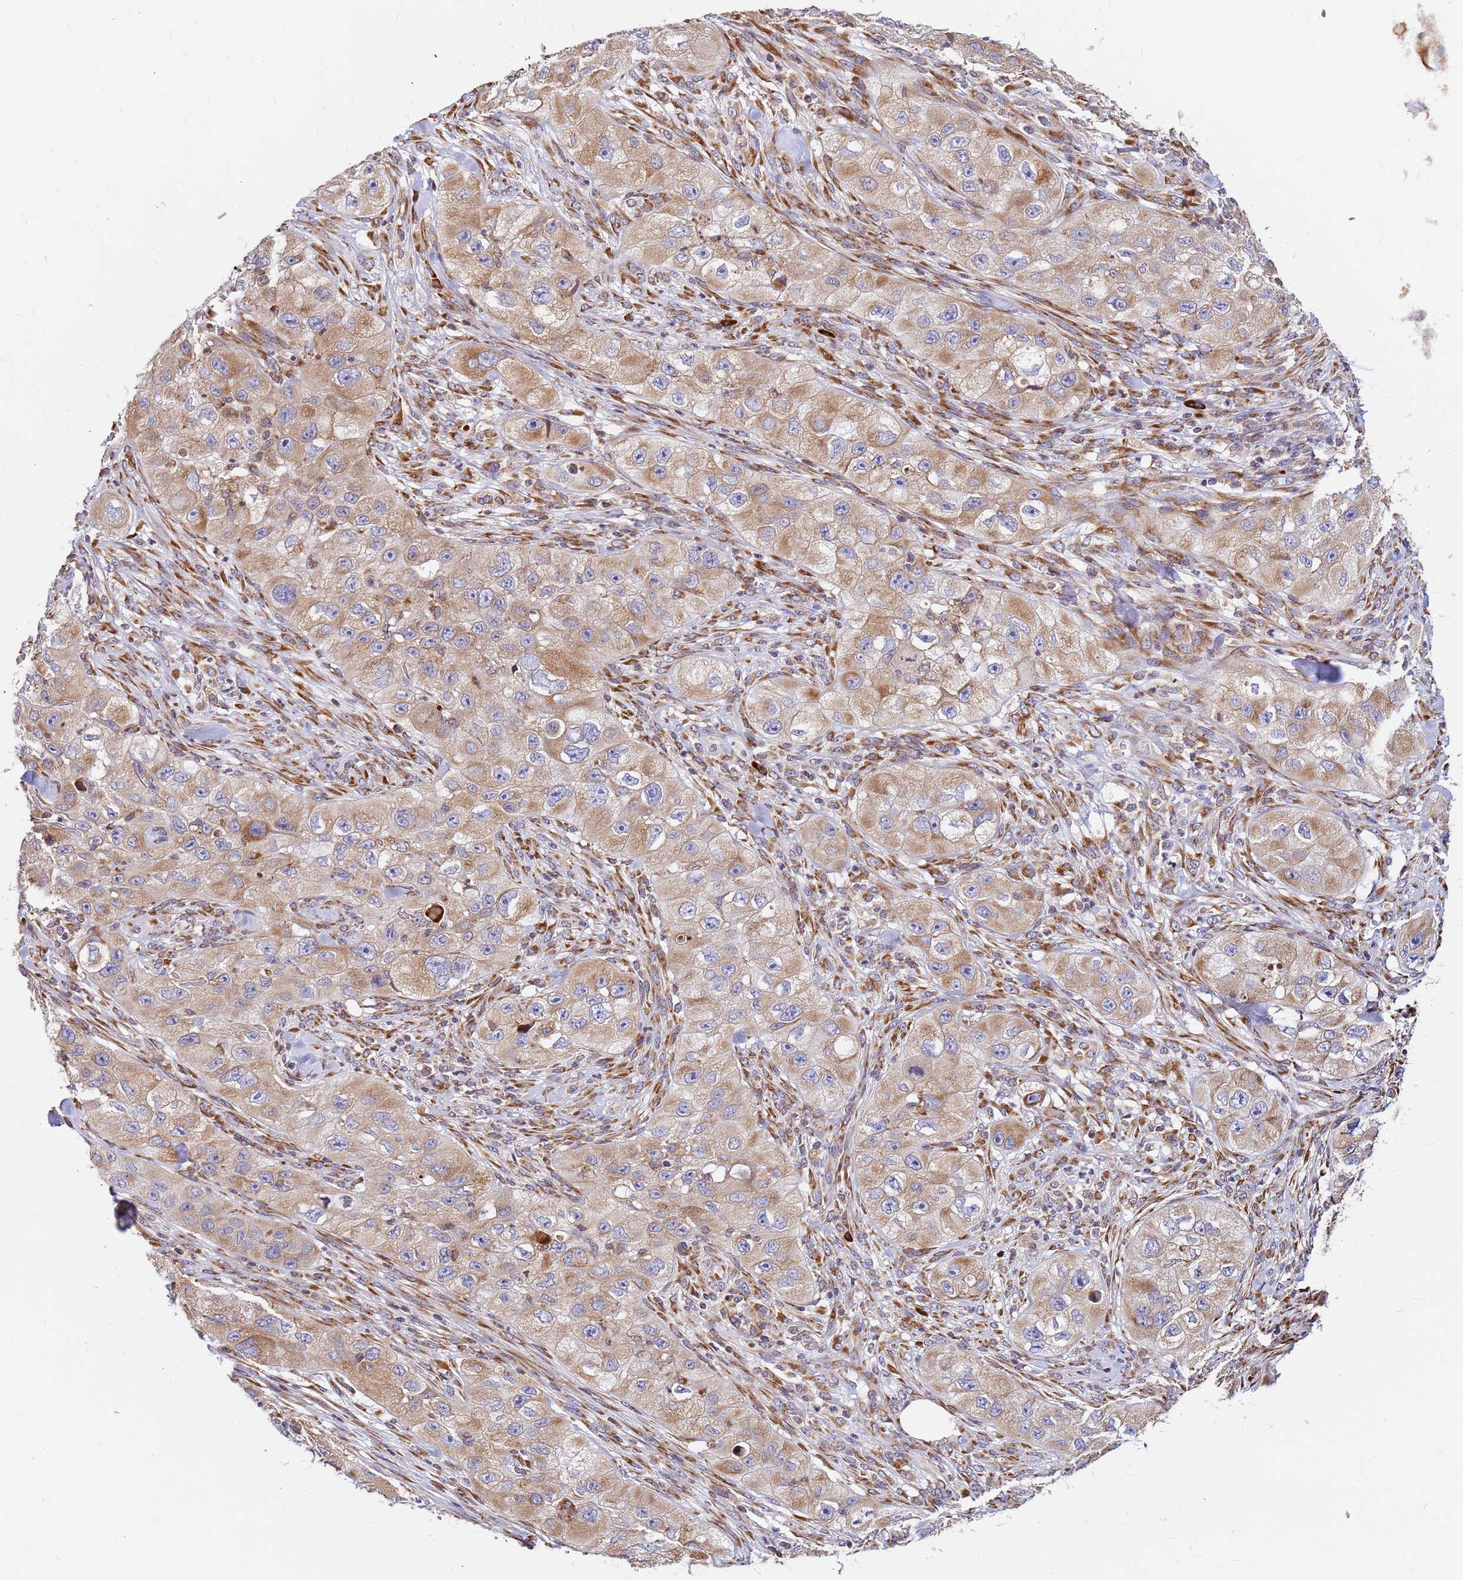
{"staining": {"intensity": "weak", "quantity": ">75%", "location": "cytoplasmic/membranous"}, "tissue": "skin cancer", "cell_type": "Tumor cells", "image_type": "cancer", "snomed": [{"axis": "morphology", "description": "Squamous cell carcinoma, NOS"}, {"axis": "topography", "description": "Skin"}, {"axis": "topography", "description": "Subcutis"}], "caption": "DAB (3,3'-diaminobenzidine) immunohistochemical staining of squamous cell carcinoma (skin) displays weak cytoplasmic/membranous protein staining in approximately >75% of tumor cells. (DAB (3,3'-diaminobenzidine) IHC with brightfield microscopy, high magnification).", "gene": "SSR4", "patient": {"sex": "male", "age": 73}}